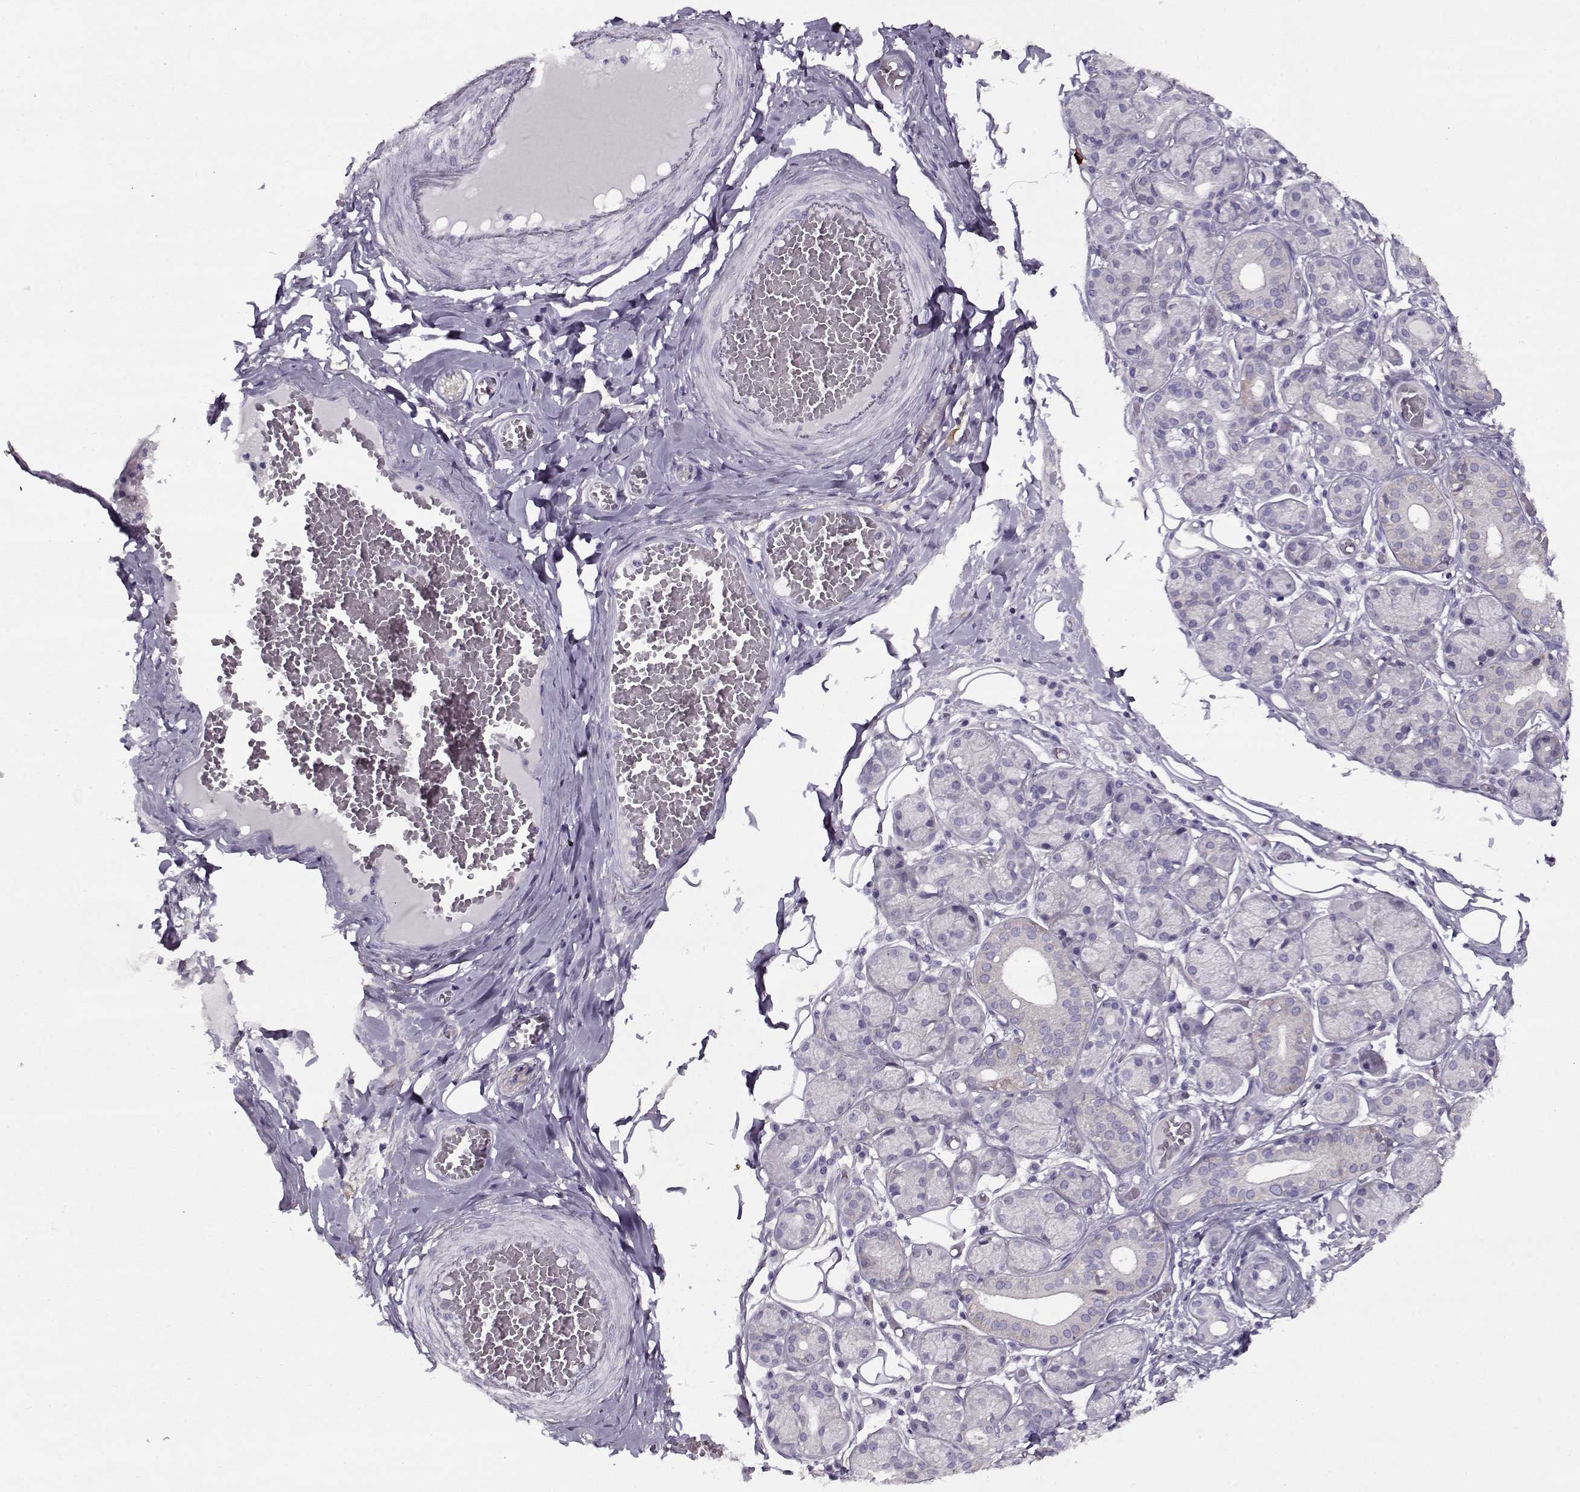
{"staining": {"intensity": "weak", "quantity": "<25%", "location": "cytoplasmic/membranous"}, "tissue": "salivary gland", "cell_type": "Glandular cells", "image_type": "normal", "snomed": [{"axis": "morphology", "description": "Normal tissue, NOS"}, {"axis": "topography", "description": "Salivary gland"}, {"axis": "topography", "description": "Peripheral nerve tissue"}], "caption": "A histopathology image of salivary gland stained for a protein shows no brown staining in glandular cells.", "gene": "PP2D1", "patient": {"sex": "male", "age": 71}}